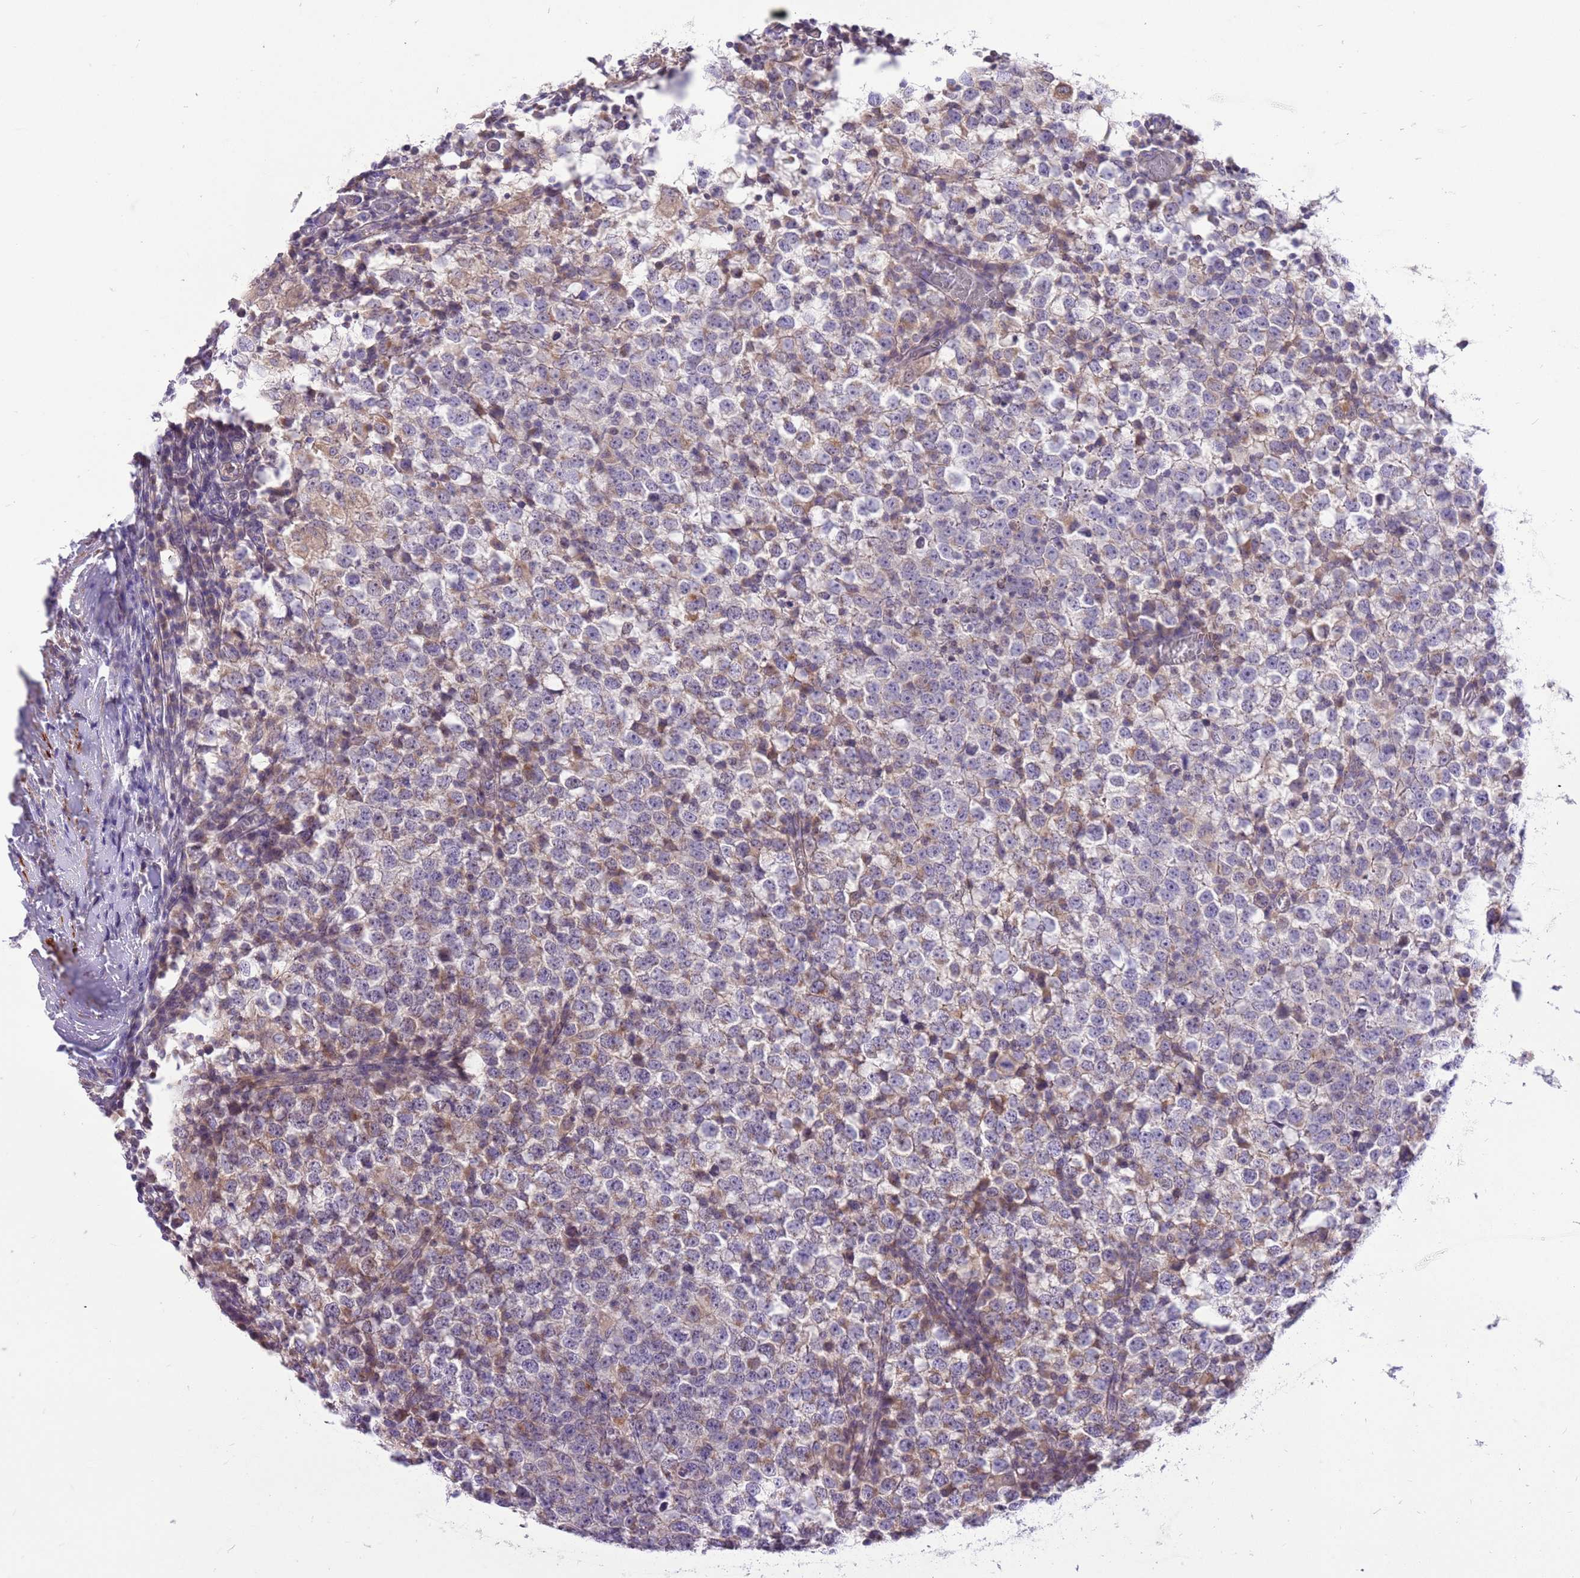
{"staining": {"intensity": "weak", "quantity": "<25%", "location": "cytoplasmic/membranous"}, "tissue": "testis cancer", "cell_type": "Tumor cells", "image_type": "cancer", "snomed": [{"axis": "morphology", "description": "Seminoma, NOS"}, {"axis": "topography", "description": "Testis"}], "caption": "A histopathology image of human testis cancer is negative for staining in tumor cells.", "gene": "GLCE", "patient": {"sex": "male", "age": 65}}